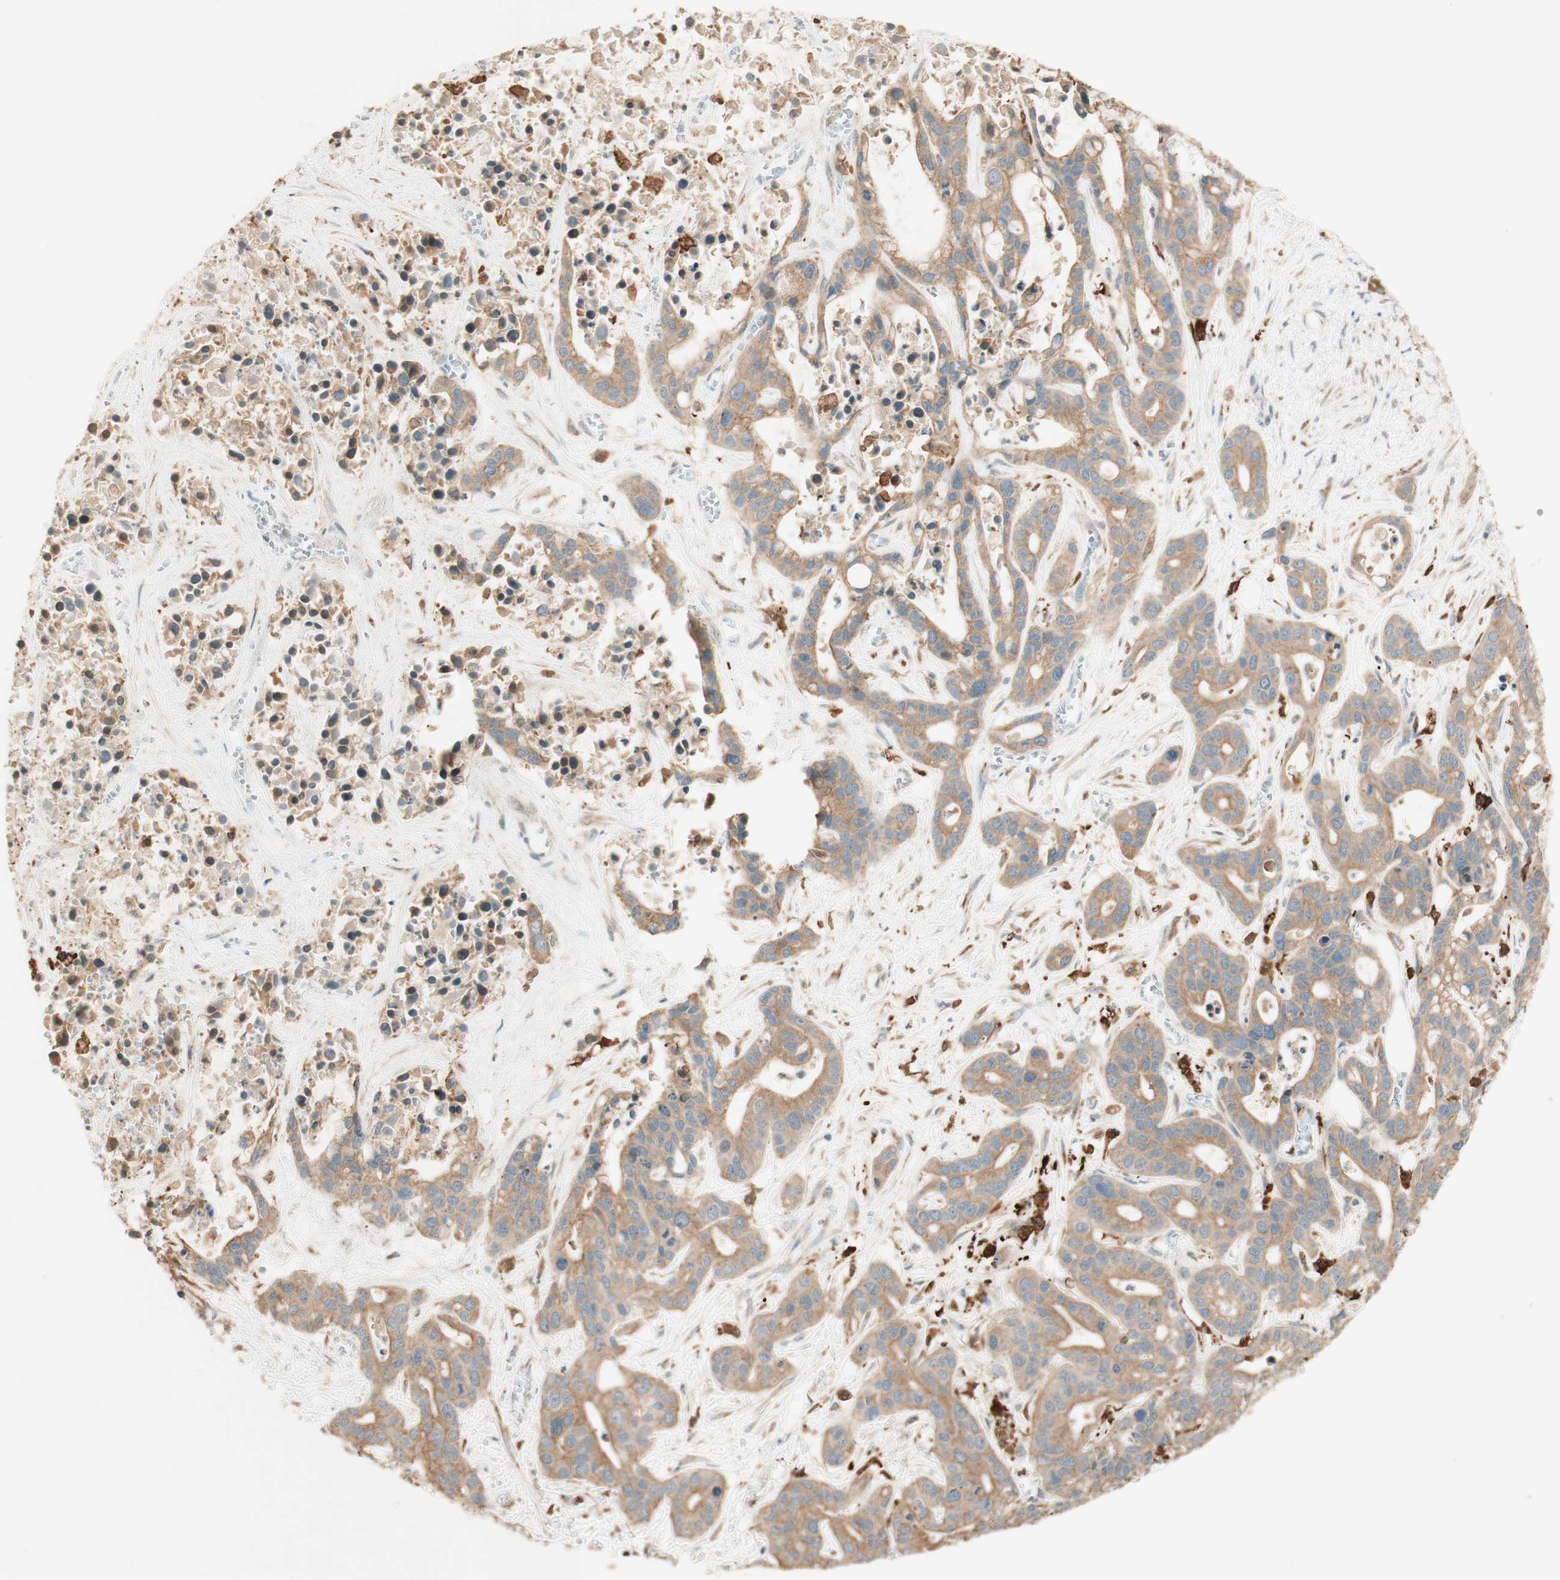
{"staining": {"intensity": "moderate", "quantity": ">75%", "location": "cytoplasmic/membranous"}, "tissue": "liver cancer", "cell_type": "Tumor cells", "image_type": "cancer", "snomed": [{"axis": "morphology", "description": "Cholangiocarcinoma"}, {"axis": "topography", "description": "Liver"}], "caption": "An immunohistochemistry micrograph of tumor tissue is shown. Protein staining in brown highlights moderate cytoplasmic/membranous positivity in liver cancer within tumor cells. Using DAB (brown) and hematoxylin (blue) stains, captured at high magnification using brightfield microscopy.", "gene": "CLCN2", "patient": {"sex": "female", "age": 65}}